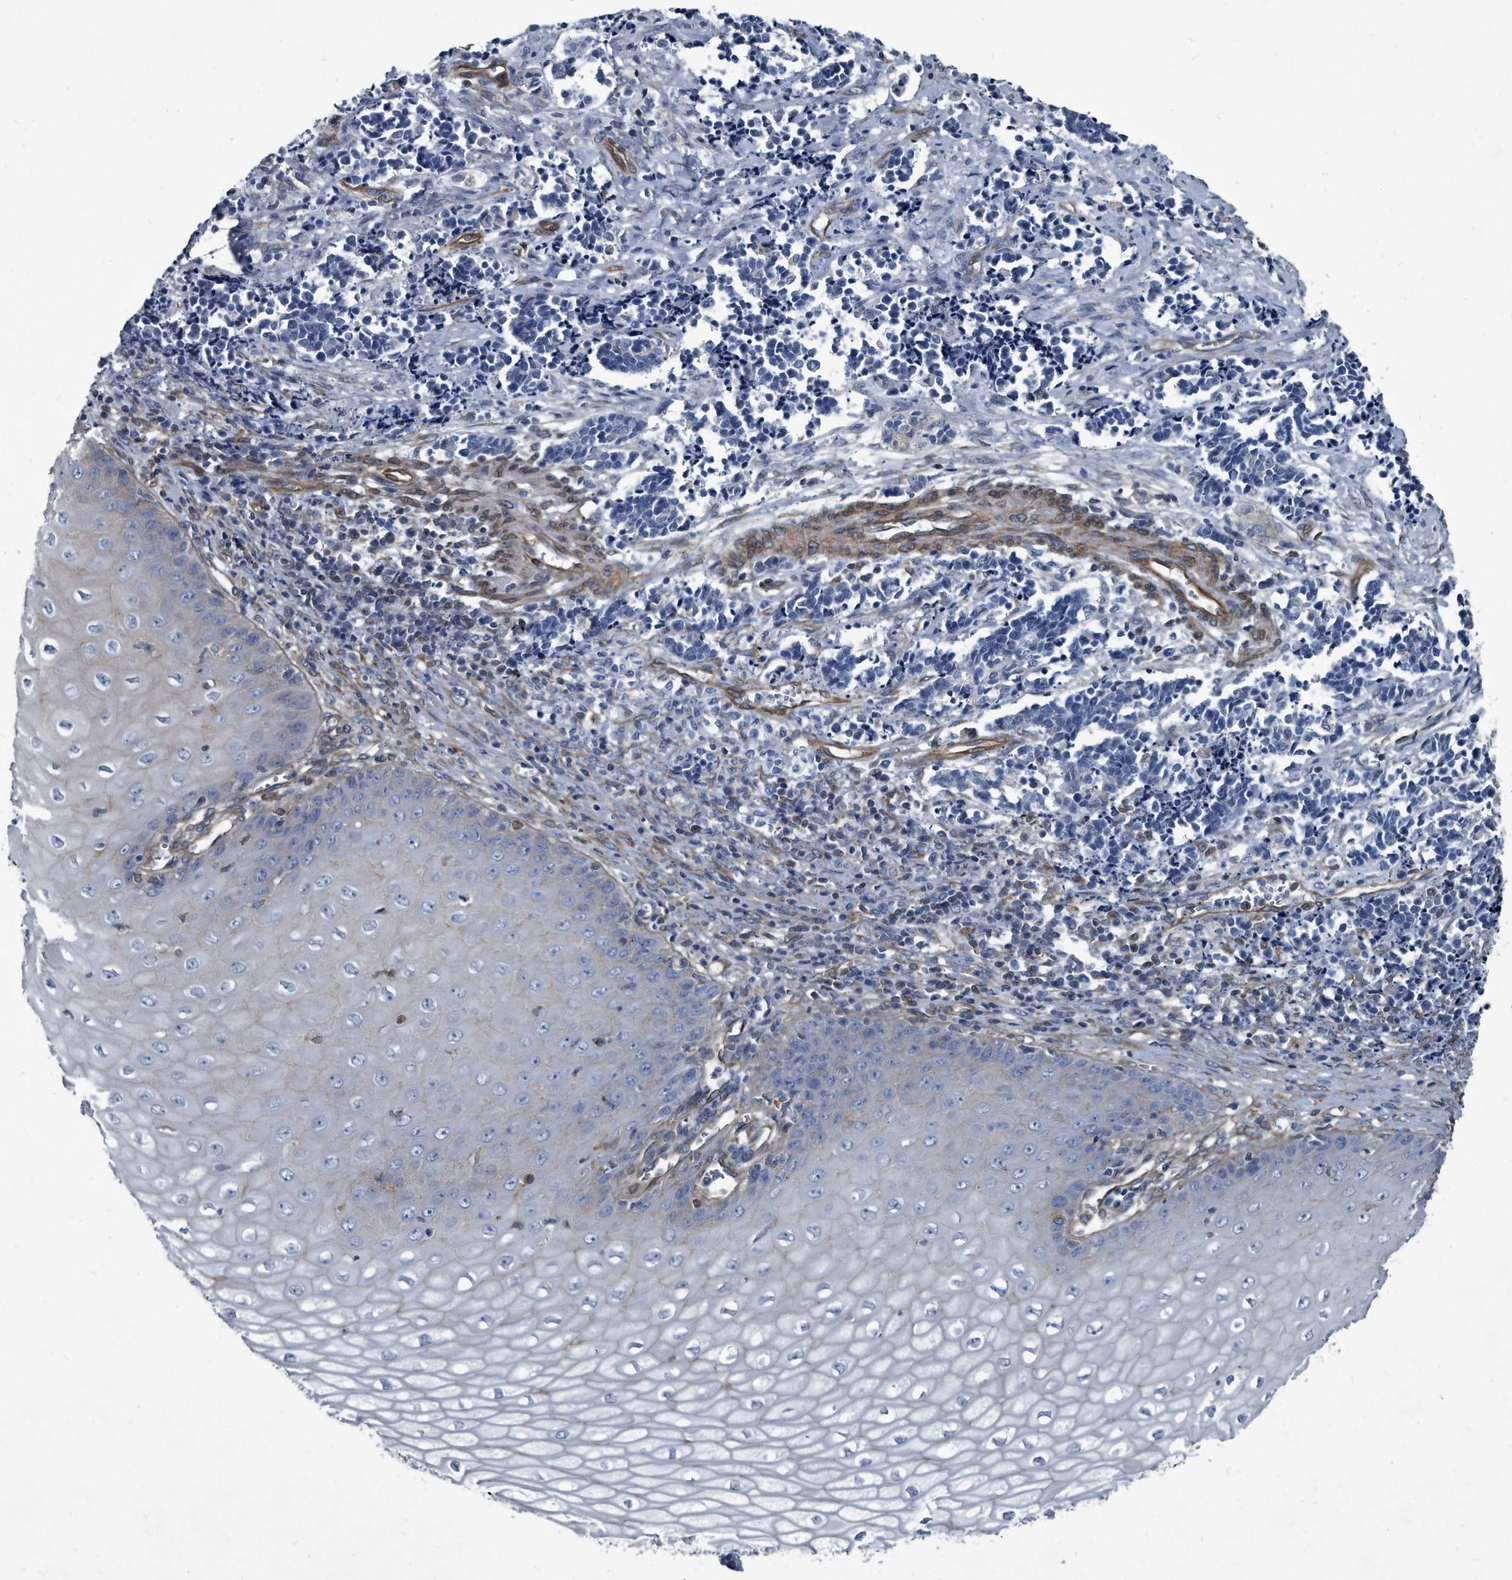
{"staining": {"intensity": "negative", "quantity": "none", "location": "none"}, "tissue": "cervical cancer", "cell_type": "Tumor cells", "image_type": "cancer", "snomed": [{"axis": "morphology", "description": "Normal tissue, NOS"}, {"axis": "morphology", "description": "Squamous cell carcinoma, NOS"}, {"axis": "topography", "description": "Cervix"}], "caption": "The image displays no staining of tumor cells in cervical cancer.", "gene": "PLEC", "patient": {"sex": "female", "age": 35}}